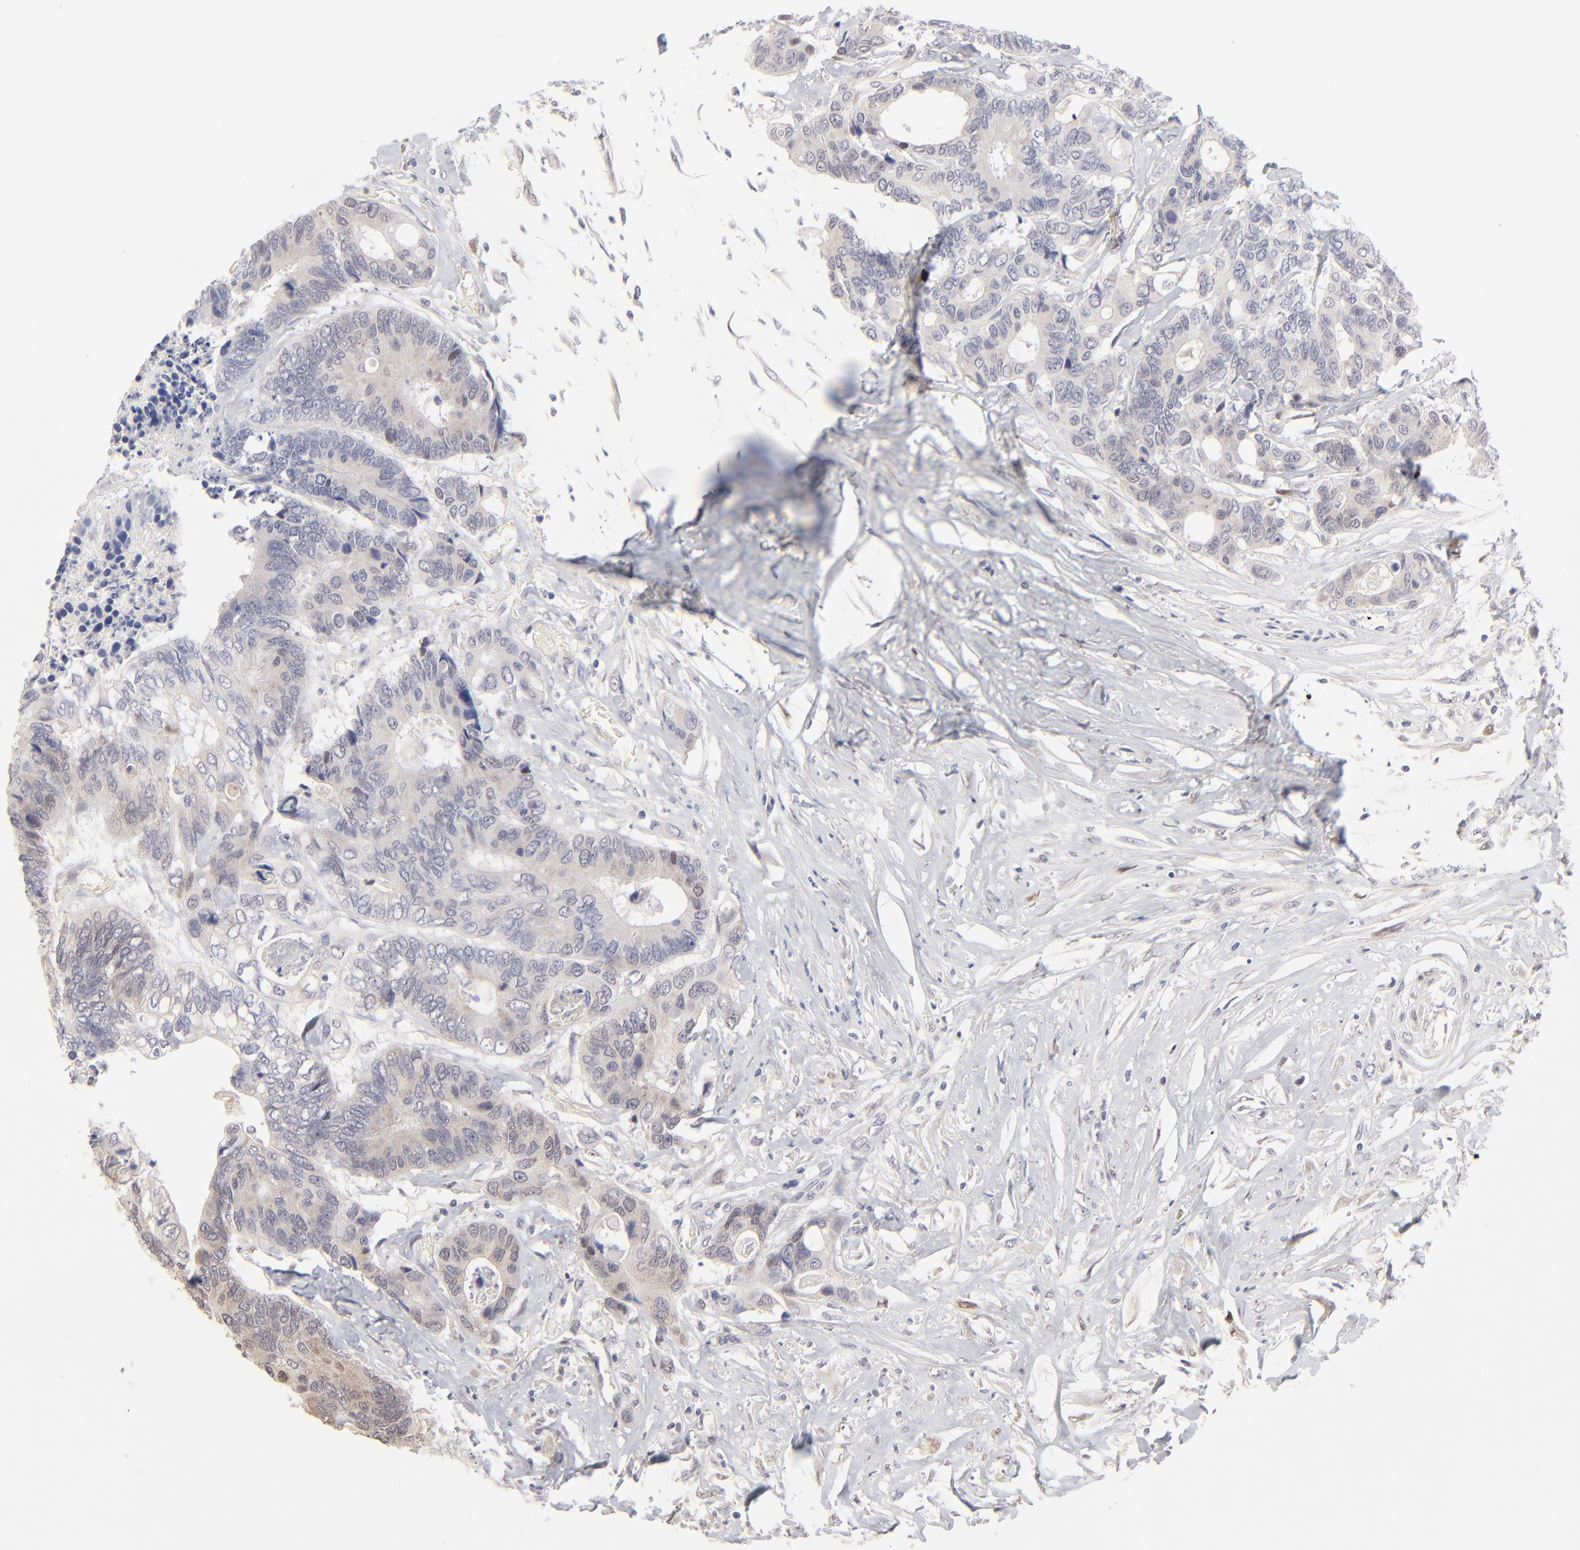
{"staining": {"intensity": "weak", "quantity": "<25%", "location": "cytoplasmic/membranous,nuclear"}, "tissue": "colorectal cancer", "cell_type": "Tumor cells", "image_type": "cancer", "snomed": [{"axis": "morphology", "description": "Adenocarcinoma, NOS"}, {"axis": "topography", "description": "Rectum"}], "caption": "A micrograph of colorectal cancer (adenocarcinoma) stained for a protein exhibits no brown staining in tumor cells. (Brightfield microscopy of DAB immunohistochemistry at high magnification).", "gene": "RBM3", "patient": {"sex": "male", "age": 55}}